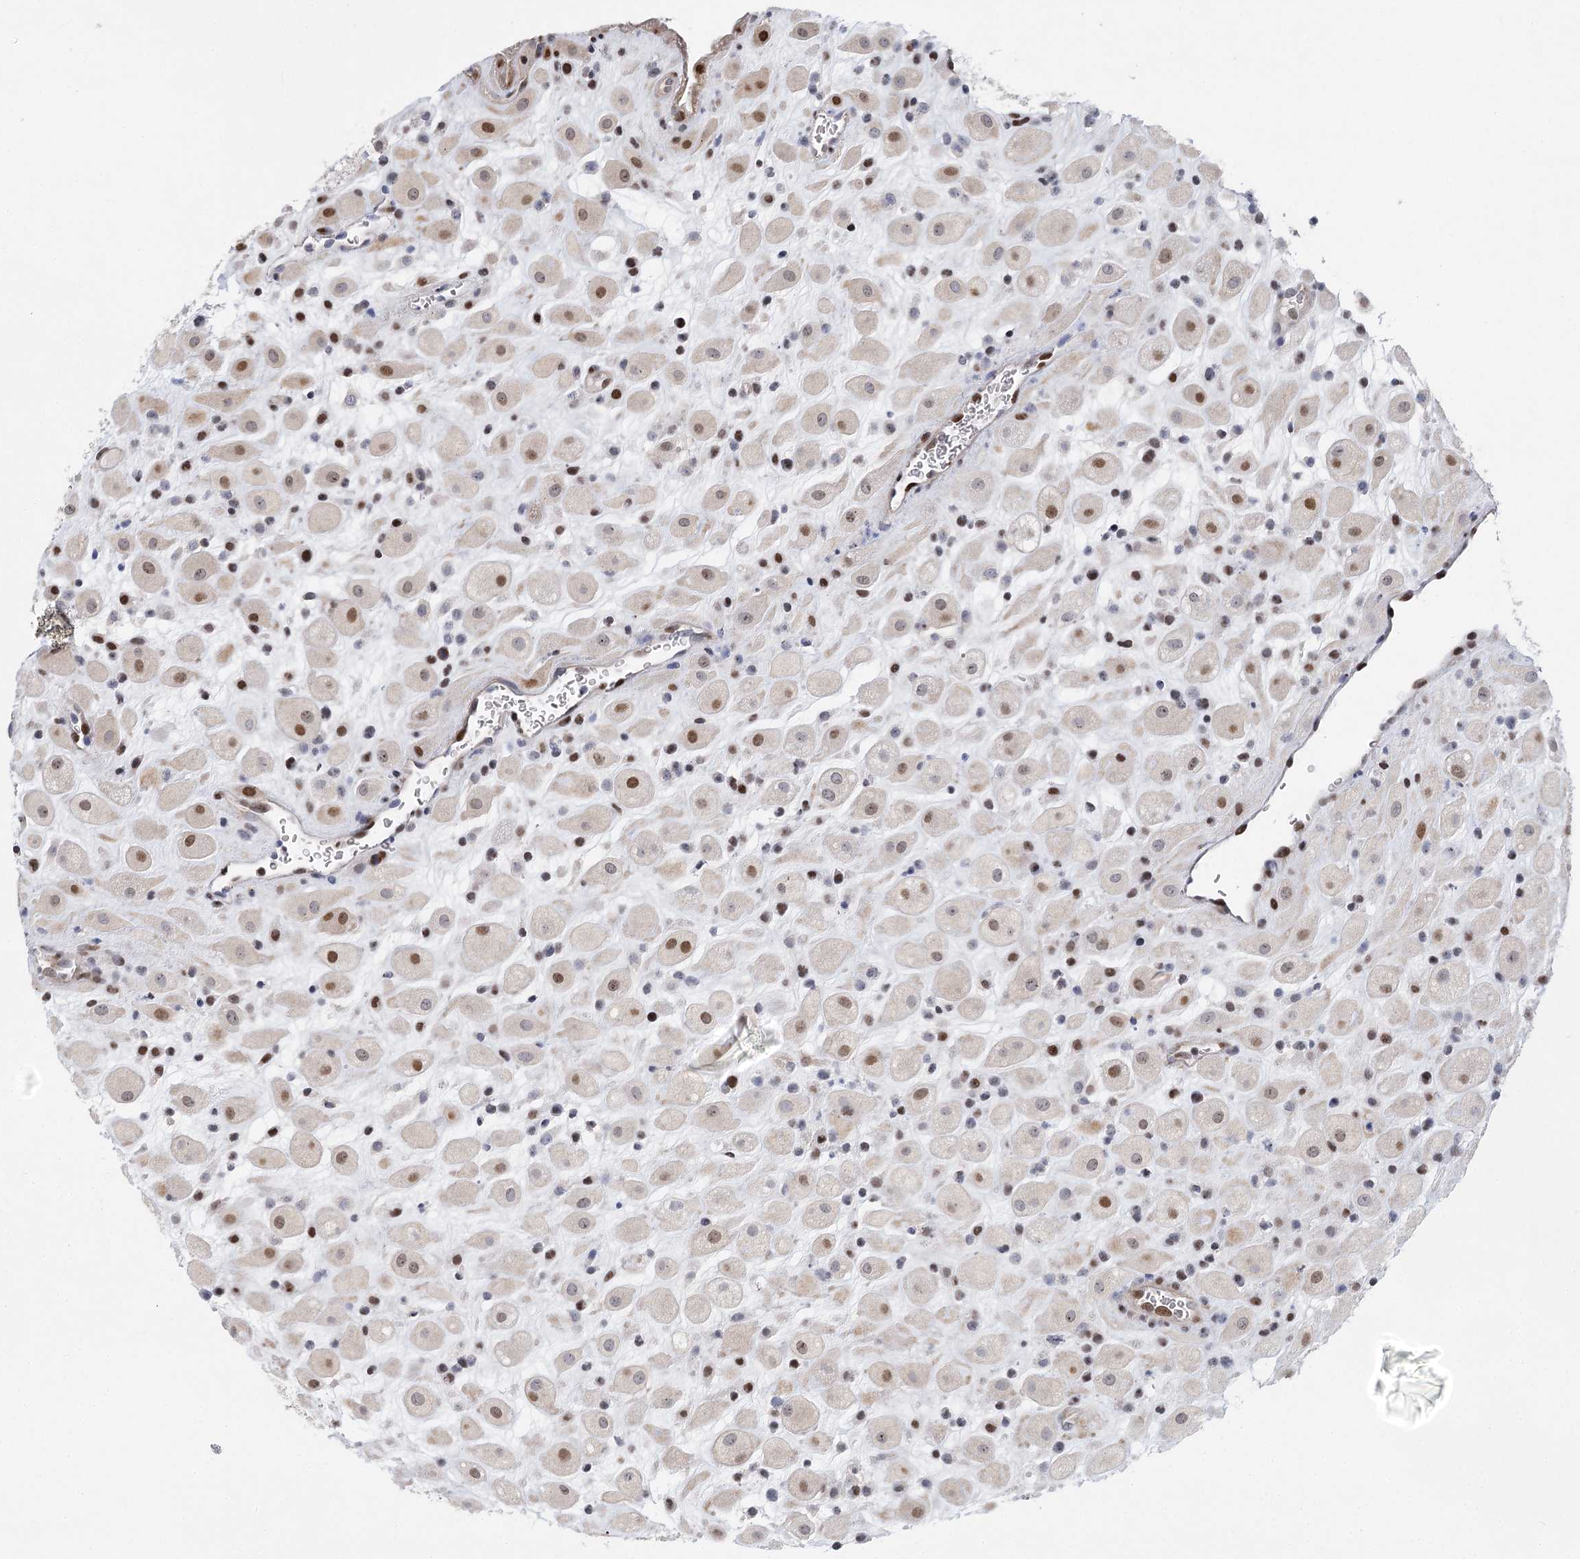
{"staining": {"intensity": "moderate", "quantity": "25%-75%", "location": "nuclear"}, "tissue": "placenta", "cell_type": "Decidual cells", "image_type": "normal", "snomed": [{"axis": "morphology", "description": "Normal tissue, NOS"}, {"axis": "topography", "description": "Placenta"}], "caption": "A high-resolution micrograph shows IHC staining of benign placenta, which demonstrates moderate nuclear positivity in approximately 25%-75% of decidual cells.", "gene": "CAMTA1", "patient": {"sex": "female", "age": 35}}